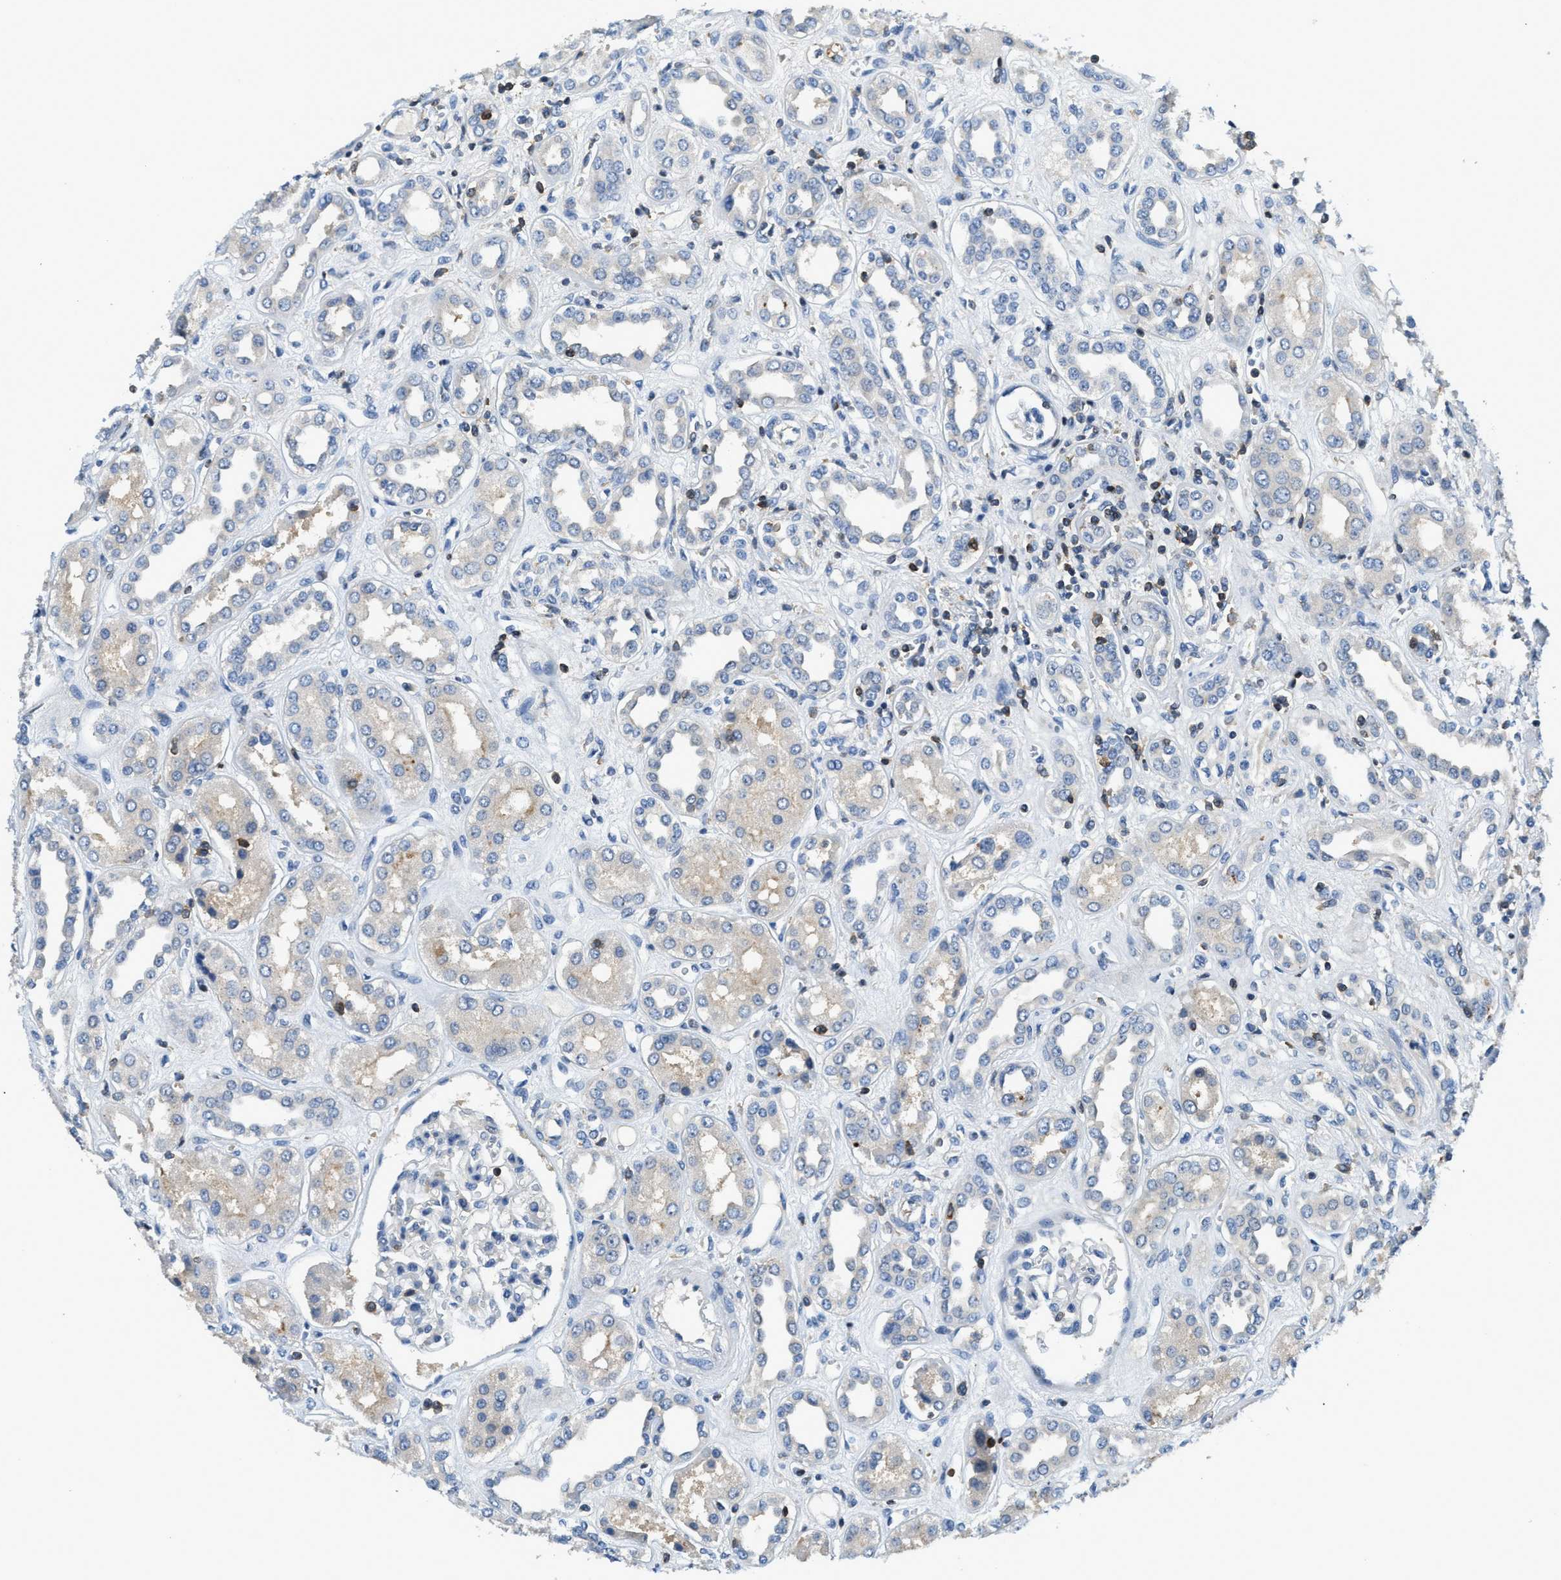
{"staining": {"intensity": "negative", "quantity": "none", "location": "none"}, "tissue": "kidney", "cell_type": "Cells in glomeruli", "image_type": "normal", "snomed": [{"axis": "morphology", "description": "Normal tissue, NOS"}, {"axis": "topography", "description": "Kidney"}], "caption": "Immunohistochemical staining of benign kidney demonstrates no significant staining in cells in glomeruli. (DAB immunohistochemistry, high magnification).", "gene": "MYO1G", "patient": {"sex": "male", "age": 59}}